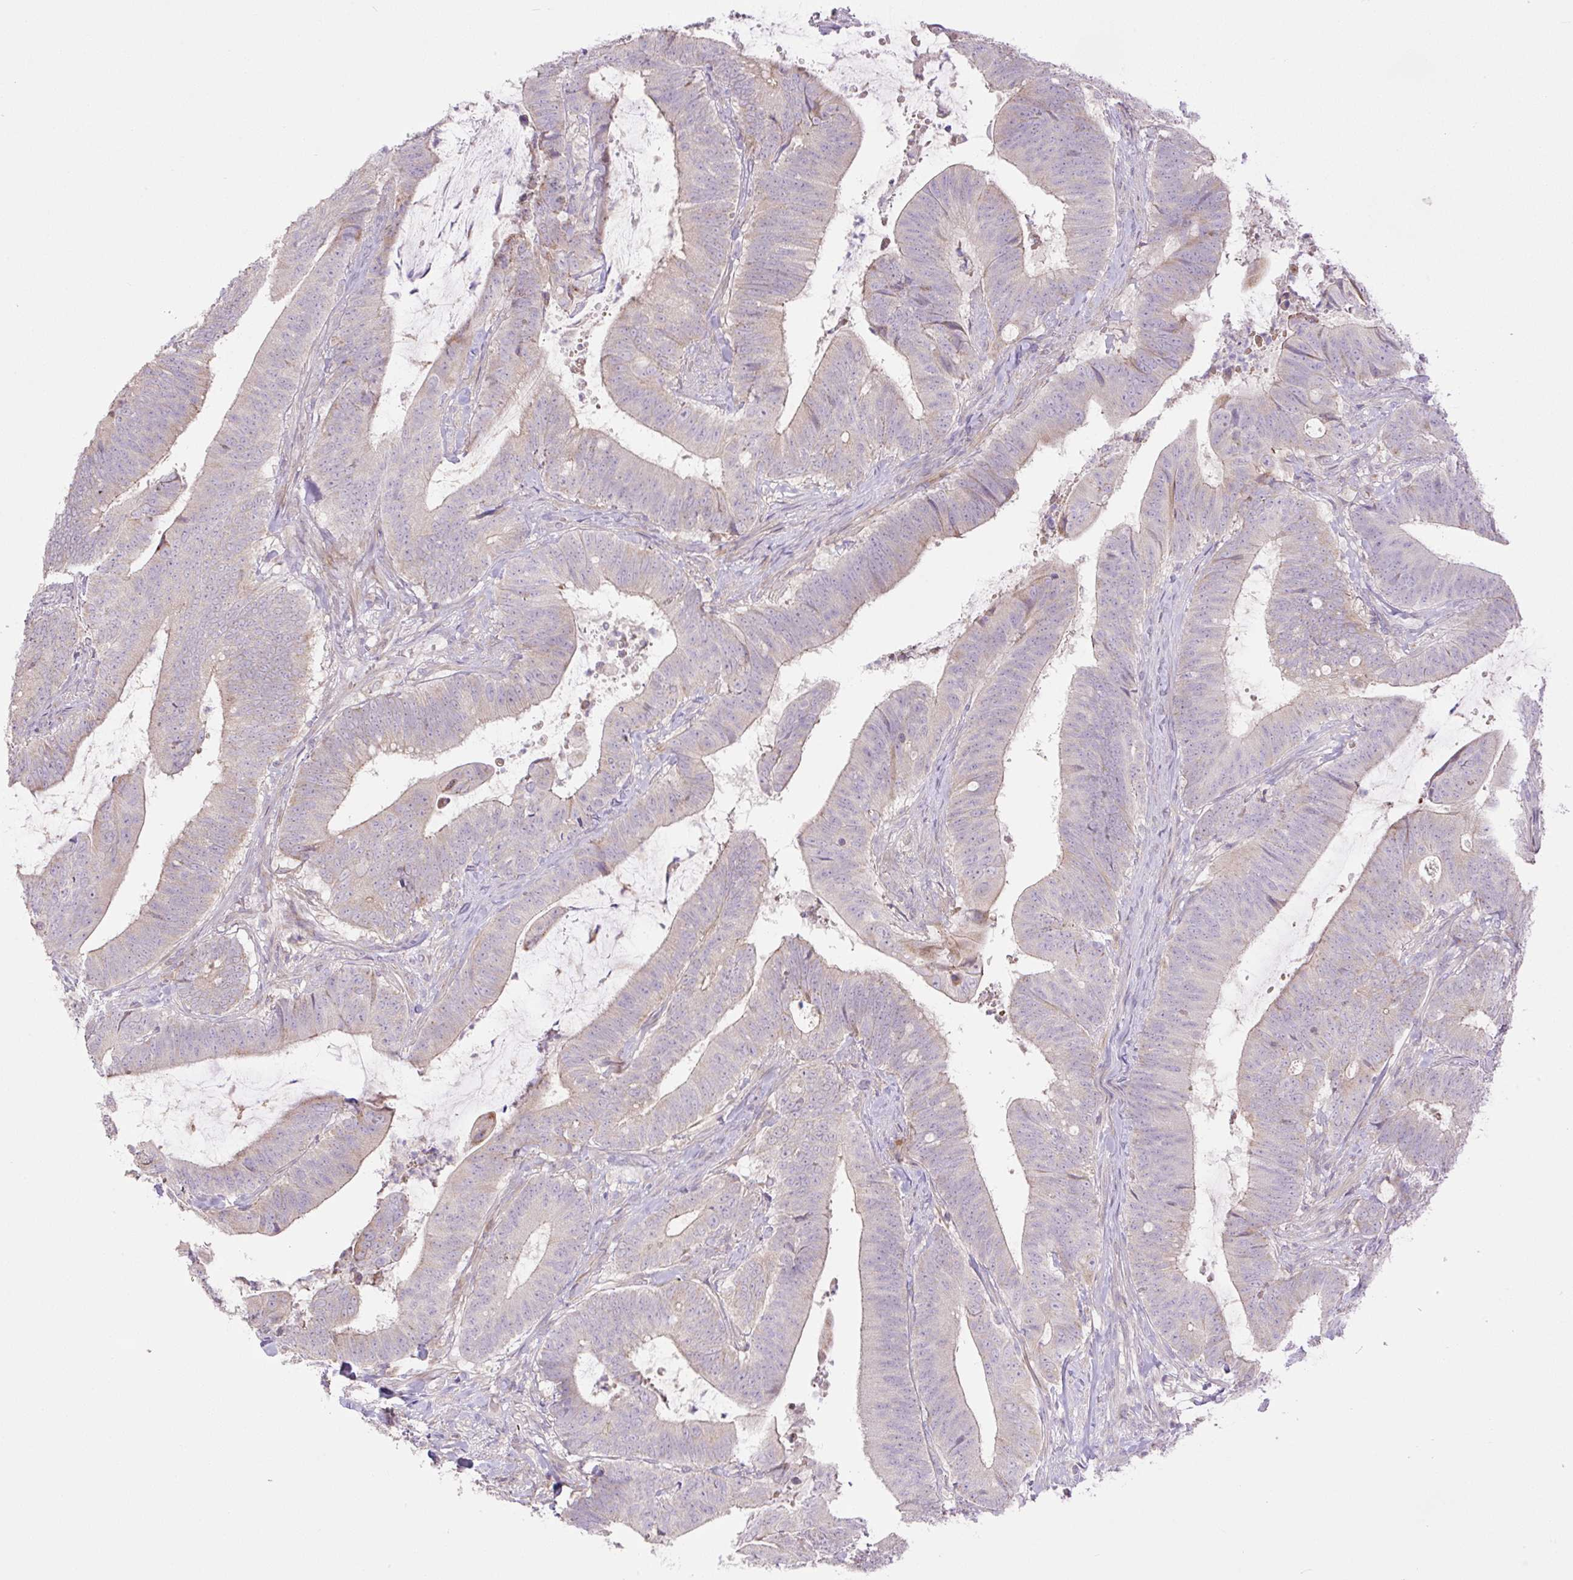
{"staining": {"intensity": "negative", "quantity": "none", "location": "none"}, "tissue": "colorectal cancer", "cell_type": "Tumor cells", "image_type": "cancer", "snomed": [{"axis": "morphology", "description": "Adenocarcinoma, NOS"}, {"axis": "topography", "description": "Colon"}], "caption": "IHC image of adenocarcinoma (colorectal) stained for a protein (brown), which demonstrates no positivity in tumor cells.", "gene": "VPS25", "patient": {"sex": "female", "age": 43}}